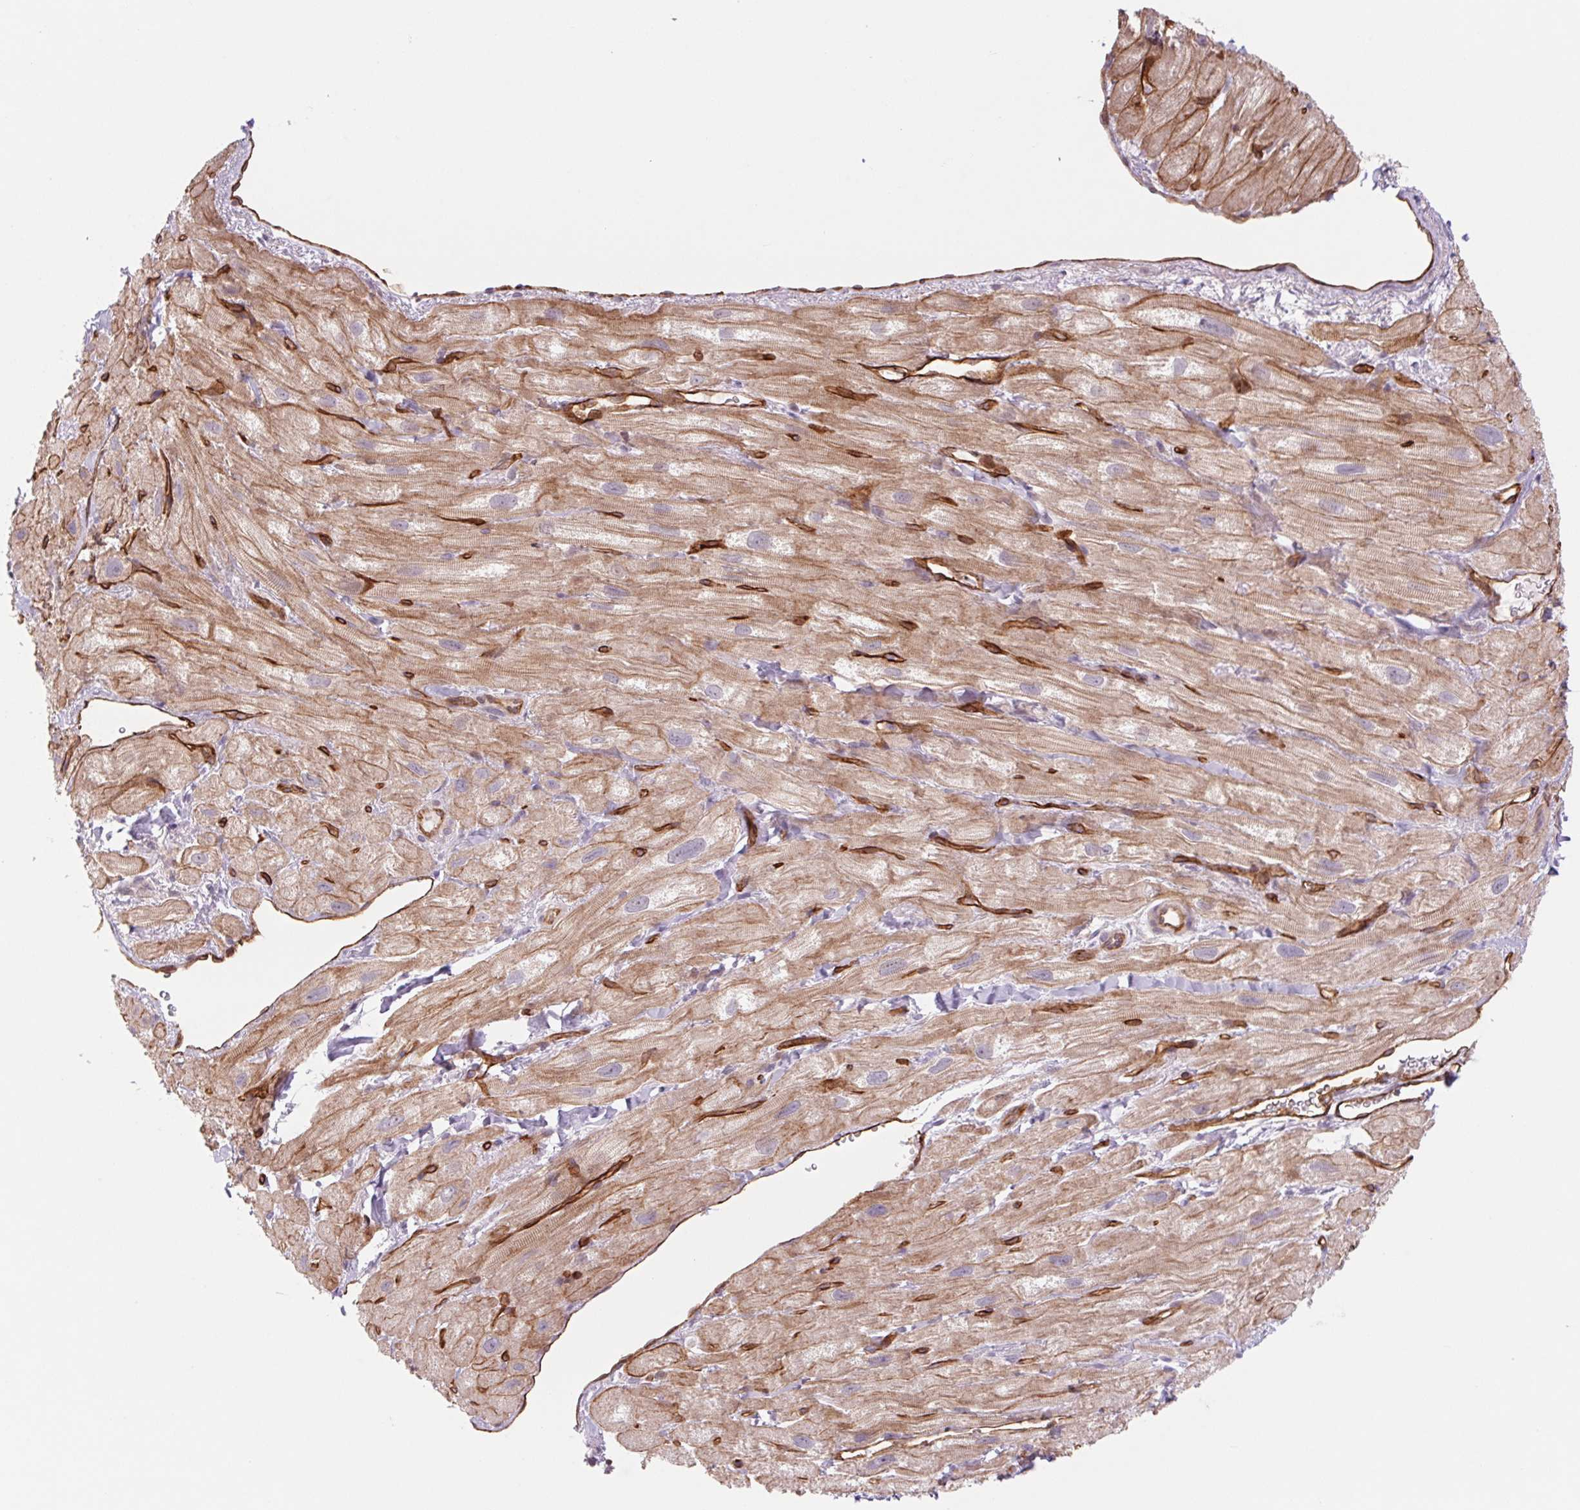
{"staining": {"intensity": "moderate", "quantity": "25%-75%", "location": "cytoplasmic/membranous"}, "tissue": "heart muscle", "cell_type": "Cardiomyocytes", "image_type": "normal", "snomed": [{"axis": "morphology", "description": "Normal tissue, NOS"}, {"axis": "topography", "description": "Heart"}], "caption": "Protein staining exhibits moderate cytoplasmic/membranous staining in about 25%-75% of cardiomyocytes in unremarkable heart muscle. (IHC, brightfield microscopy, high magnification).", "gene": "MS4A13", "patient": {"sex": "female", "age": 62}}